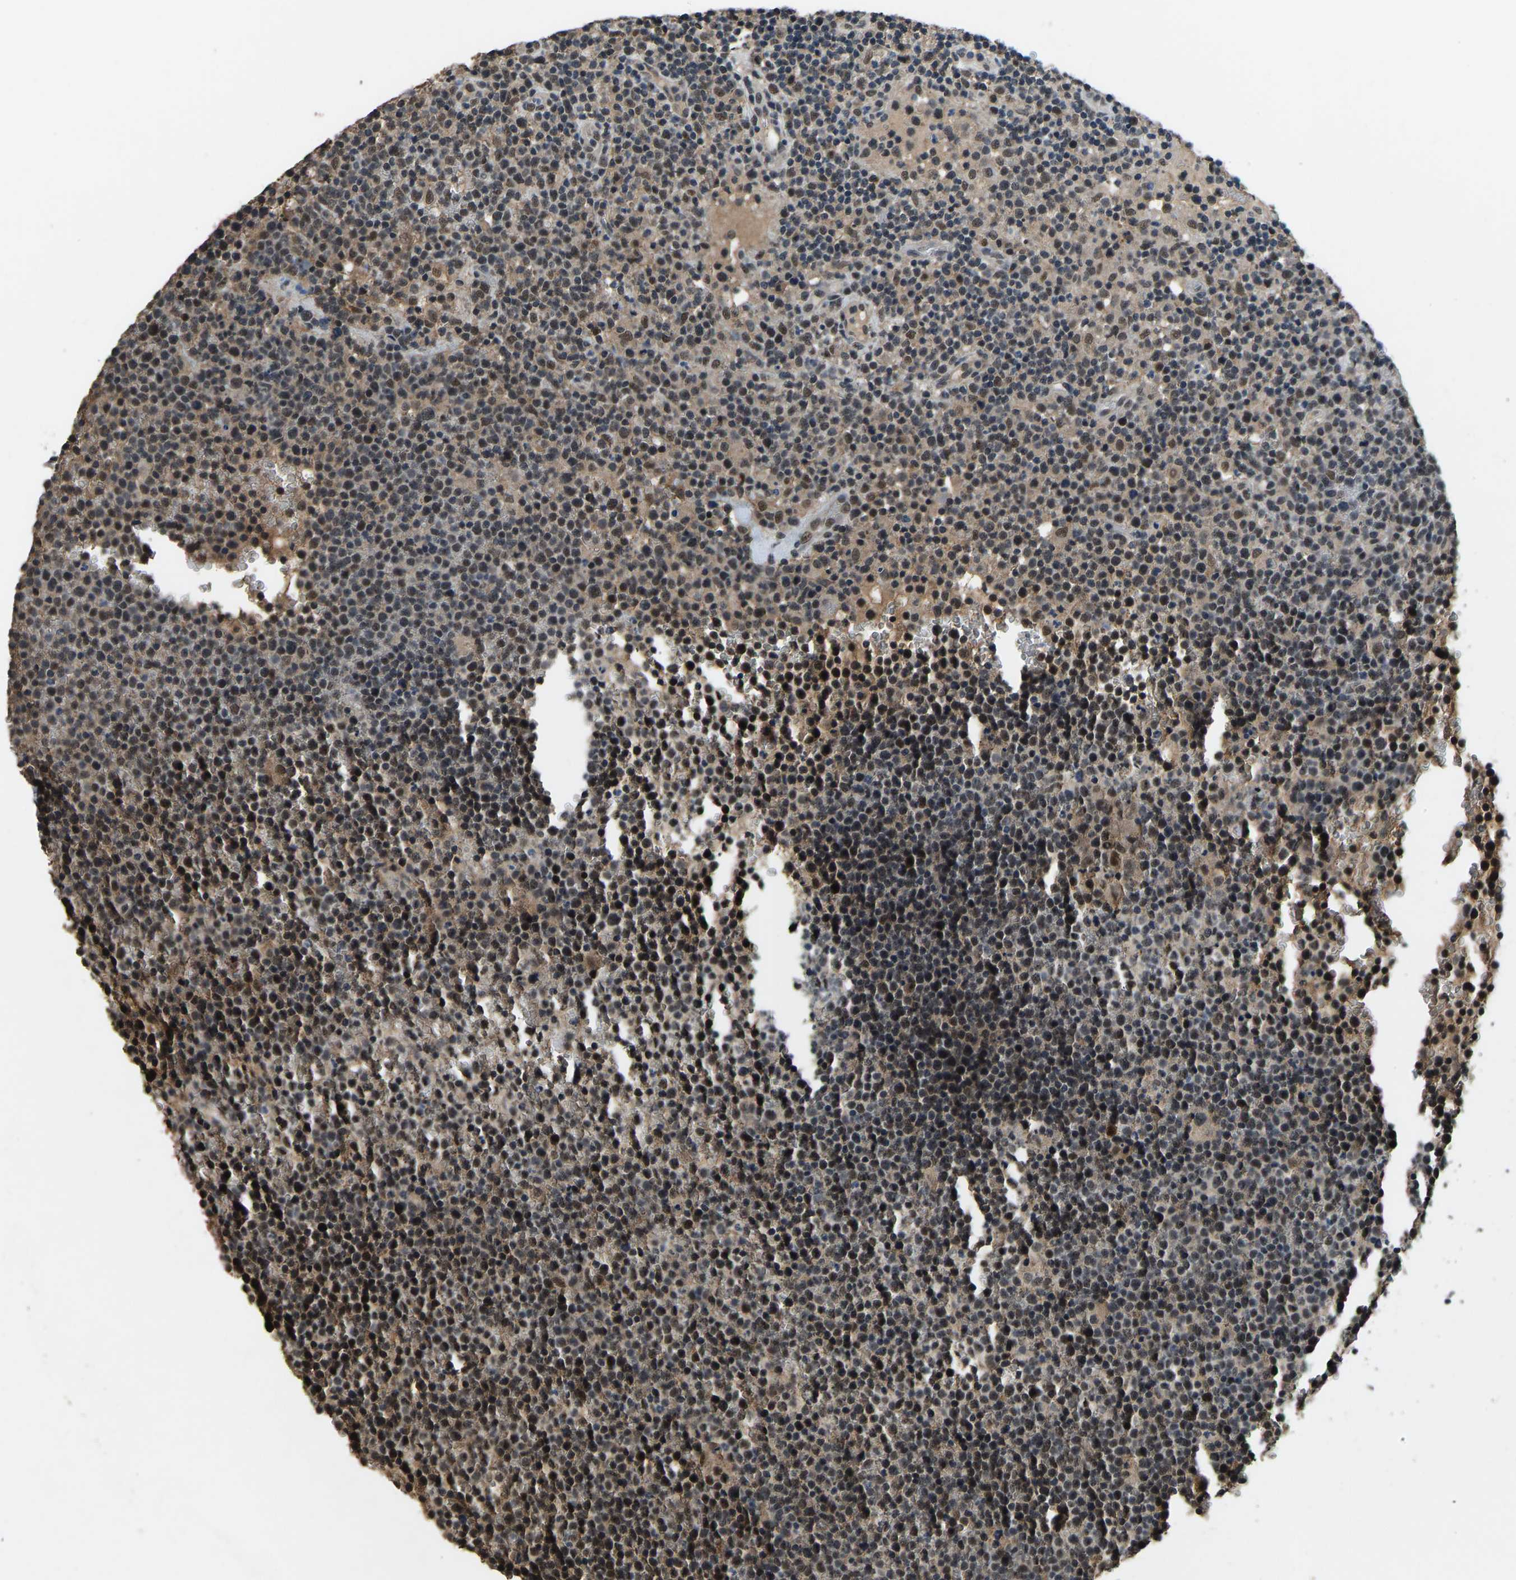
{"staining": {"intensity": "weak", "quantity": ">75%", "location": "nuclear"}, "tissue": "lymphoma", "cell_type": "Tumor cells", "image_type": "cancer", "snomed": [{"axis": "morphology", "description": "Malignant lymphoma, non-Hodgkin's type, High grade"}, {"axis": "topography", "description": "Lymph node"}], "caption": "This micrograph shows high-grade malignant lymphoma, non-Hodgkin's type stained with IHC to label a protein in brown. The nuclear of tumor cells show weak positivity for the protein. Nuclei are counter-stained blue.", "gene": "TOX4", "patient": {"sex": "male", "age": 61}}